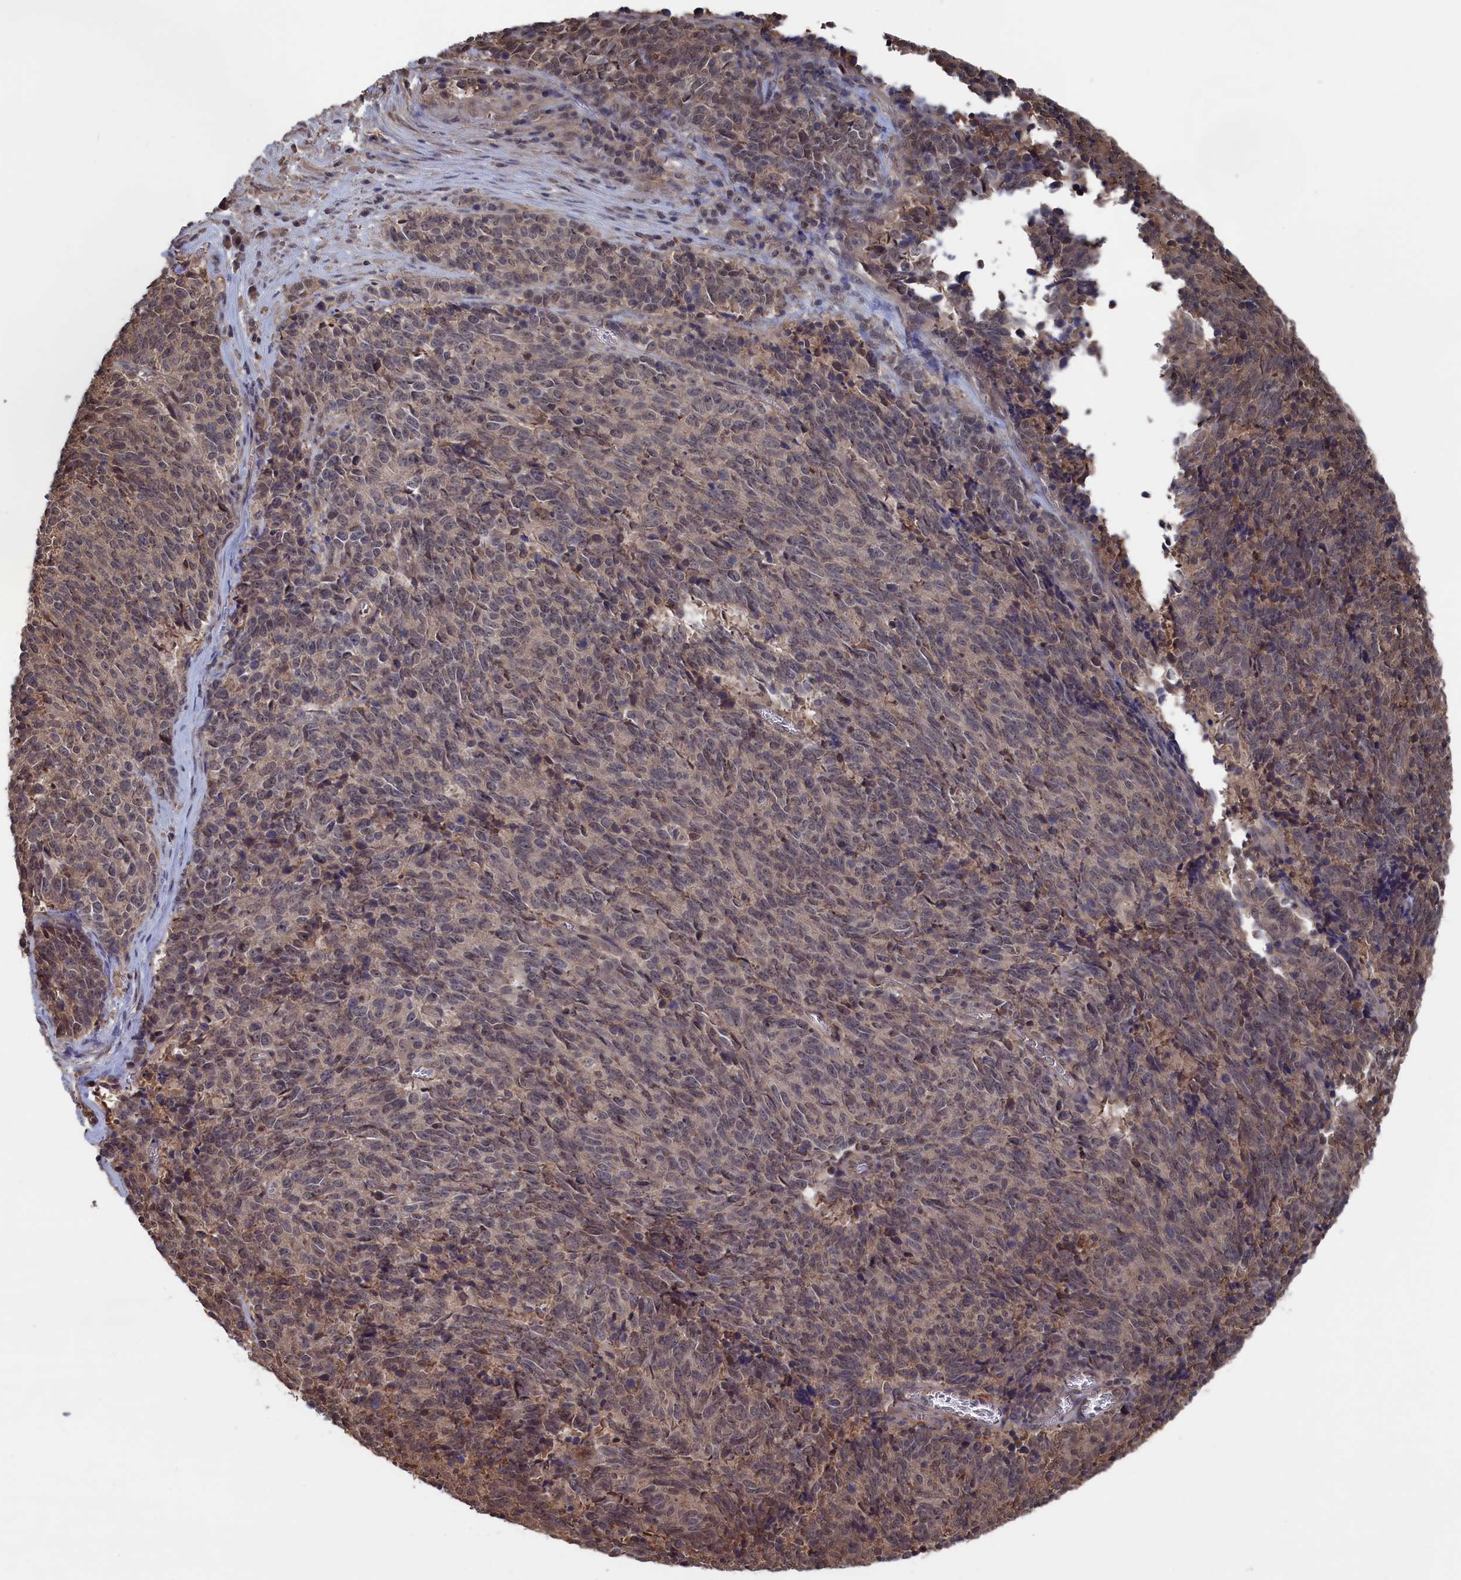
{"staining": {"intensity": "weak", "quantity": "25%-75%", "location": "cytoplasmic/membranous,nuclear"}, "tissue": "cervical cancer", "cell_type": "Tumor cells", "image_type": "cancer", "snomed": [{"axis": "morphology", "description": "Squamous cell carcinoma, NOS"}, {"axis": "topography", "description": "Cervix"}], "caption": "A low amount of weak cytoplasmic/membranous and nuclear staining is identified in approximately 25%-75% of tumor cells in cervical squamous cell carcinoma tissue. (IHC, brightfield microscopy, high magnification).", "gene": "NUTF2", "patient": {"sex": "female", "age": 29}}